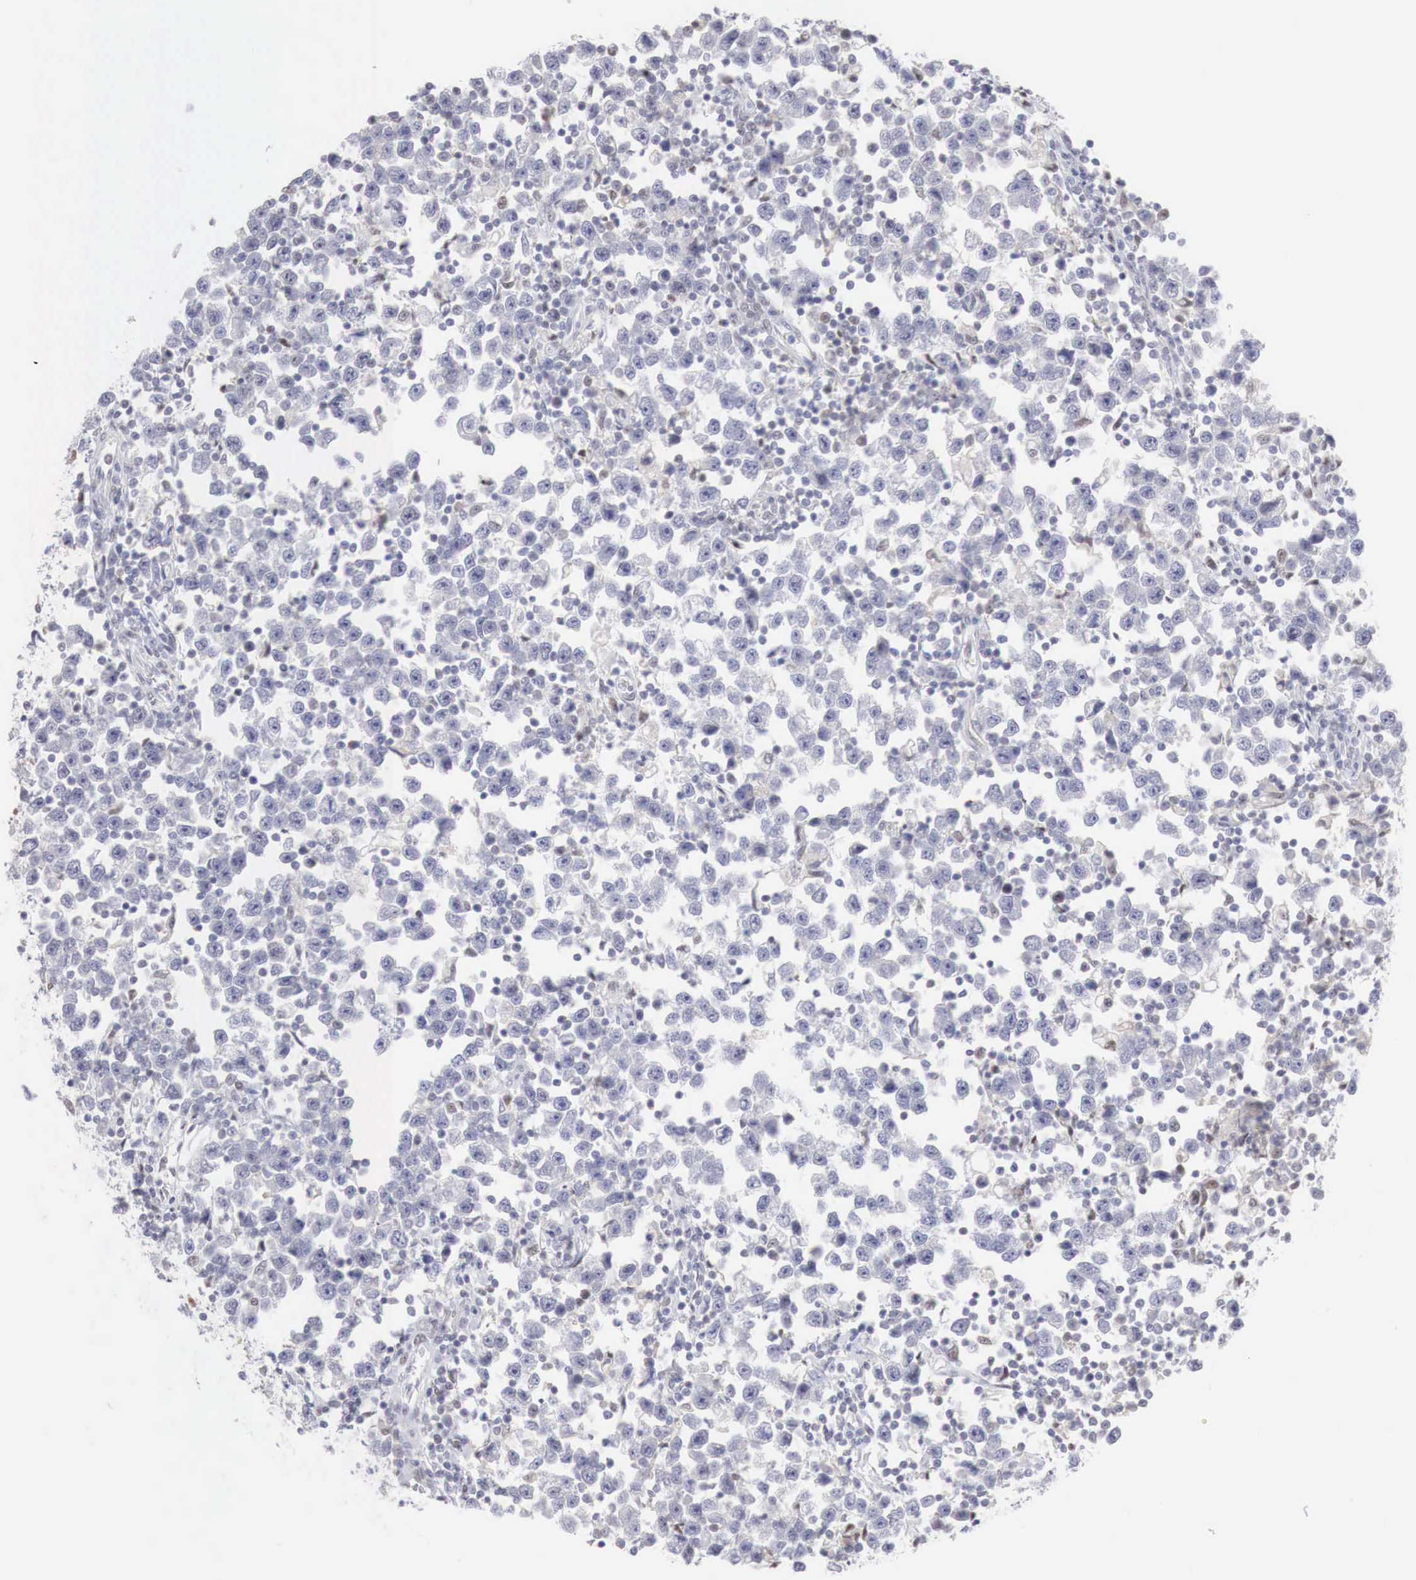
{"staining": {"intensity": "negative", "quantity": "none", "location": "none"}, "tissue": "testis cancer", "cell_type": "Tumor cells", "image_type": "cancer", "snomed": [{"axis": "morphology", "description": "Seminoma, NOS"}, {"axis": "topography", "description": "Testis"}], "caption": "A high-resolution micrograph shows immunohistochemistry staining of testis cancer (seminoma), which demonstrates no significant expression in tumor cells.", "gene": "FOXP2", "patient": {"sex": "male", "age": 43}}